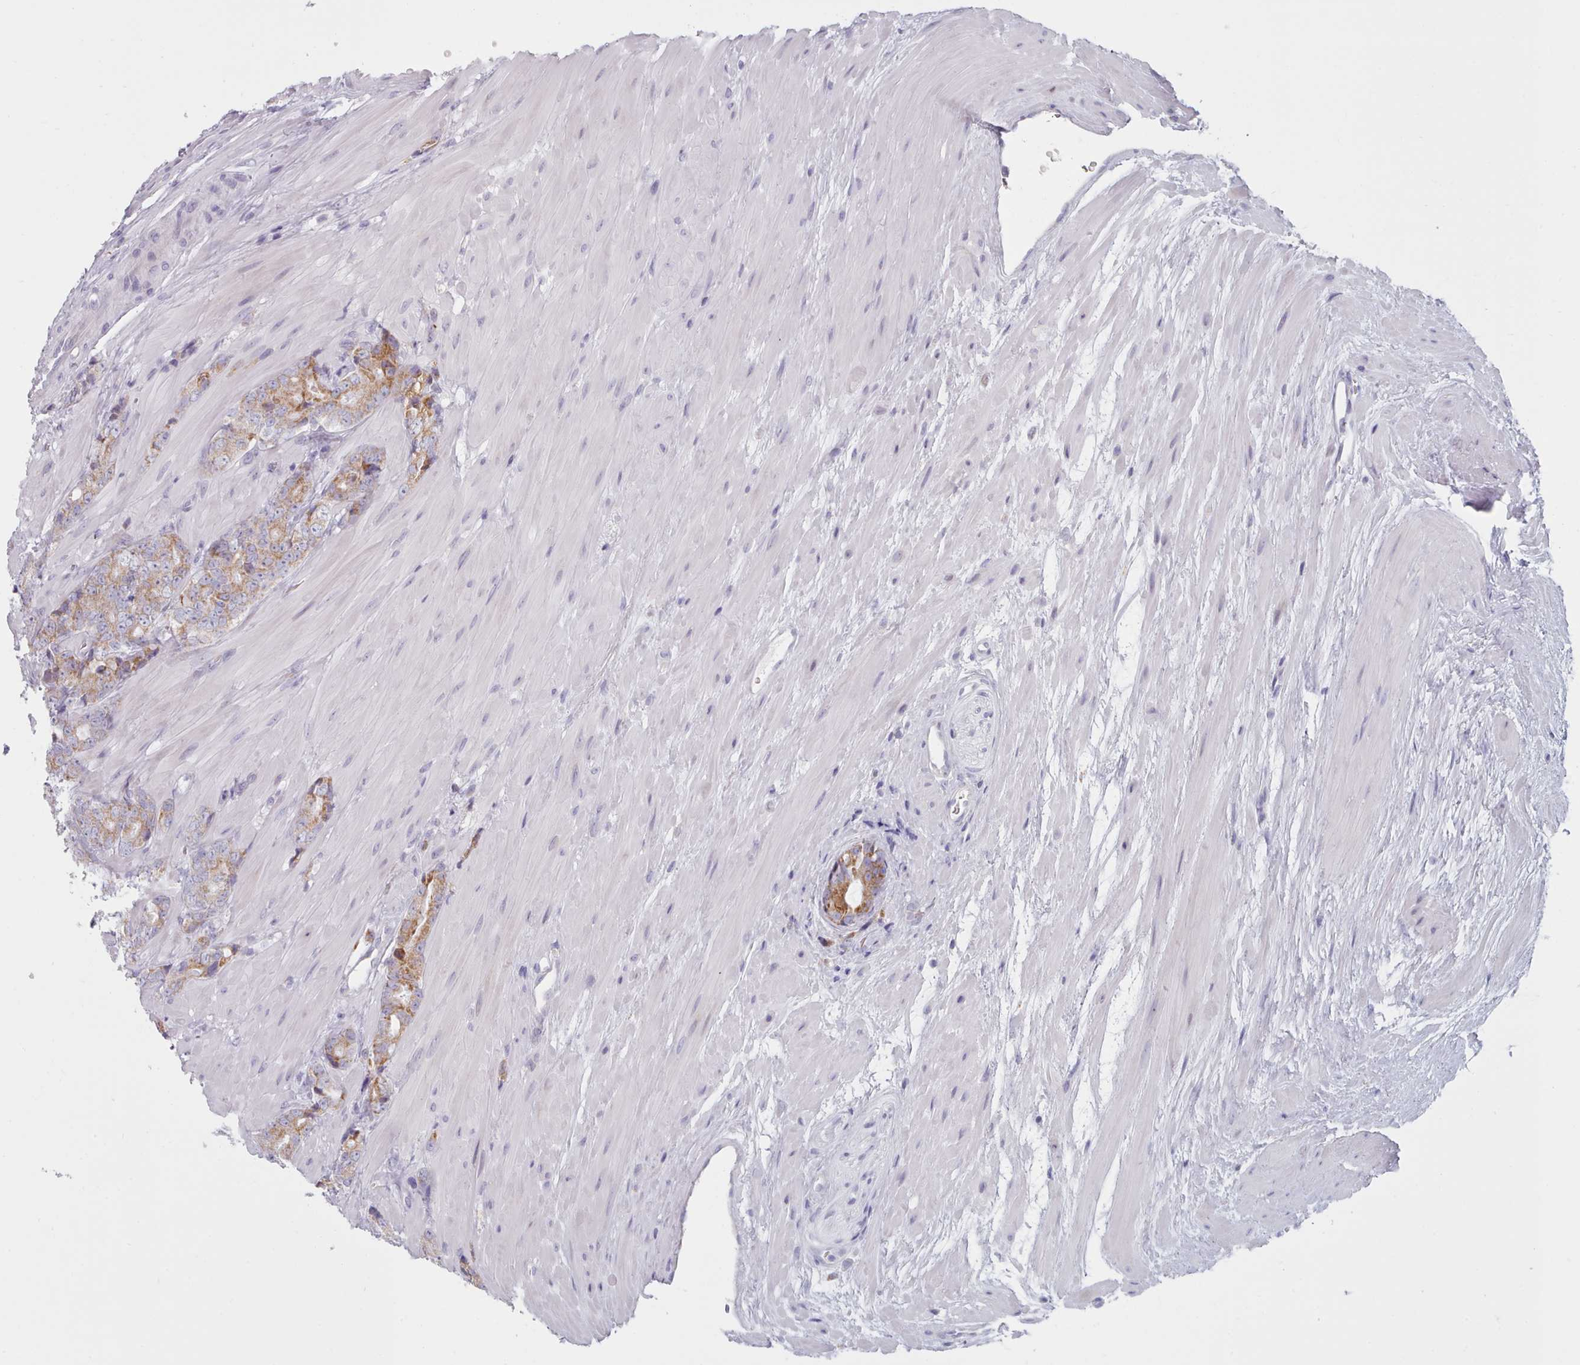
{"staining": {"intensity": "moderate", "quantity": "<25%", "location": "cytoplasmic/membranous"}, "tissue": "prostate cancer", "cell_type": "Tumor cells", "image_type": "cancer", "snomed": [{"axis": "morphology", "description": "Adenocarcinoma, High grade"}, {"axis": "topography", "description": "Prostate"}], "caption": "Immunohistochemical staining of human prostate adenocarcinoma (high-grade) exhibits low levels of moderate cytoplasmic/membranous staining in approximately <25% of tumor cells.", "gene": "FAM170B", "patient": {"sex": "male", "age": 62}}